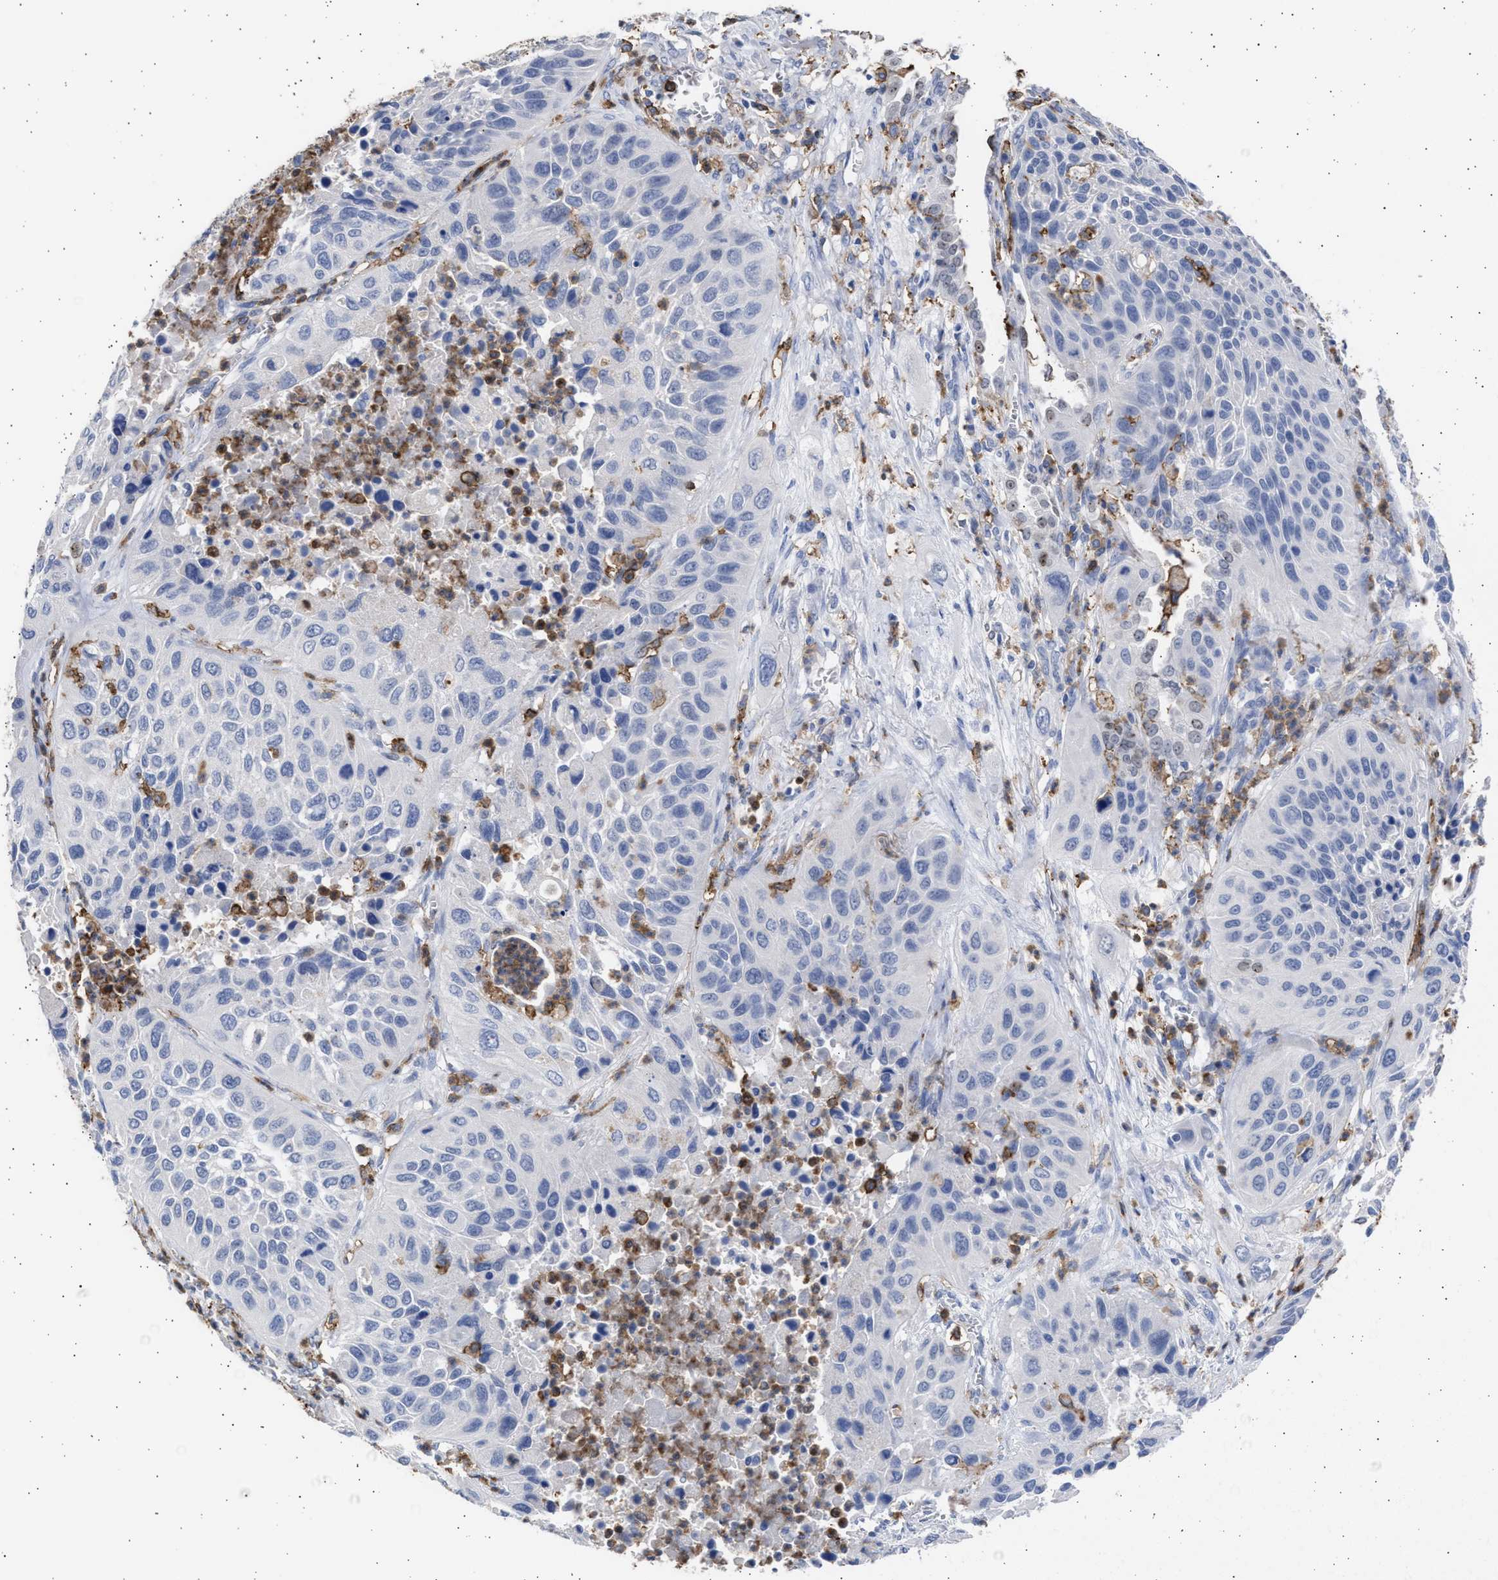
{"staining": {"intensity": "negative", "quantity": "none", "location": "none"}, "tissue": "lung cancer", "cell_type": "Tumor cells", "image_type": "cancer", "snomed": [{"axis": "morphology", "description": "Squamous cell carcinoma, NOS"}, {"axis": "topography", "description": "Lung"}], "caption": "This micrograph is of squamous cell carcinoma (lung) stained with IHC to label a protein in brown with the nuclei are counter-stained blue. There is no staining in tumor cells.", "gene": "FCER1A", "patient": {"sex": "female", "age": 76}}